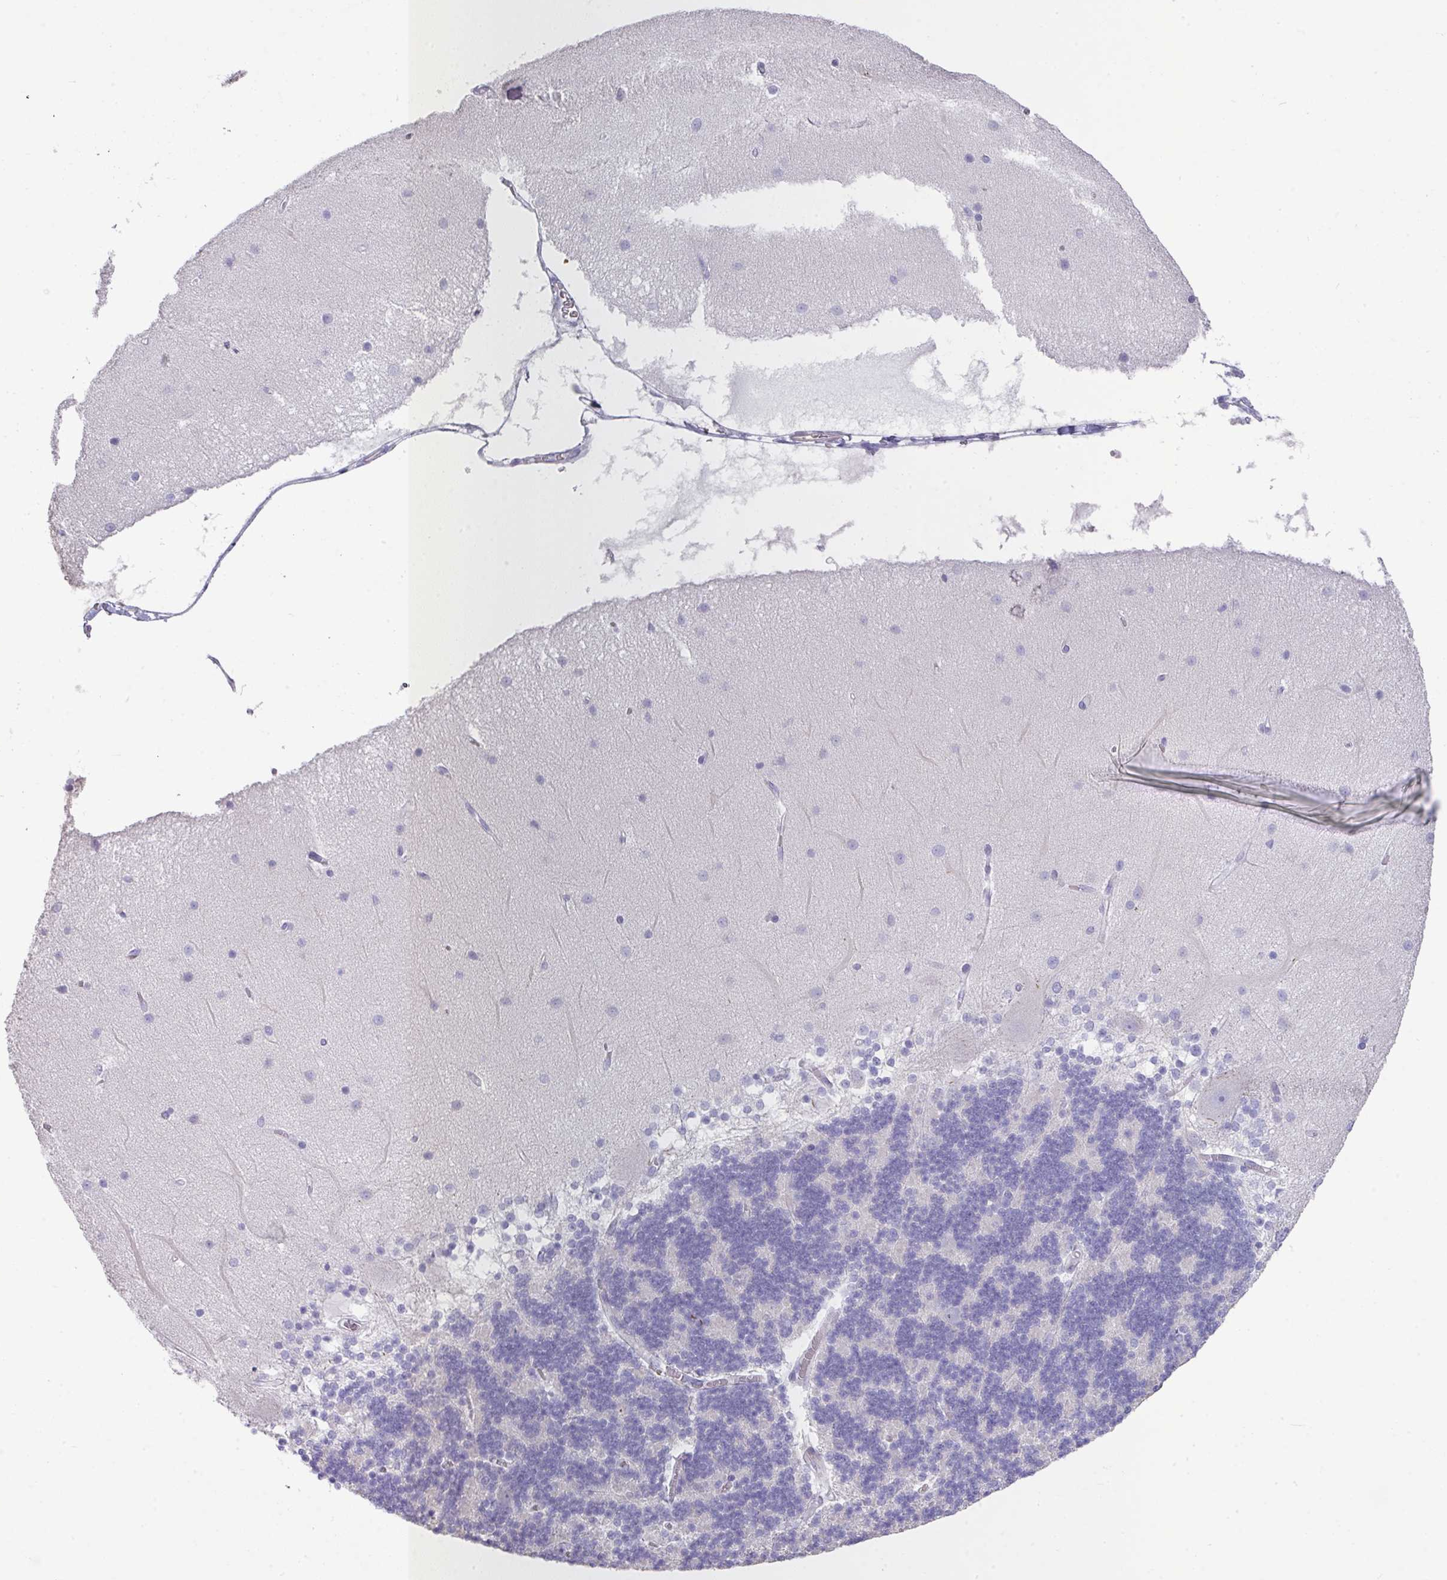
{"staining": {"intensity": "negative", "quantity": "none", "location": "none"}, "tissue": "cerebellum", "cell_type": "Cells in granular layer", "image_type": "normal", "snomed": [{"axis": "morphology", "description": "Normal tissue, NOS"}, {"axis": "topography", "description": "Cerebellum"}], "caption": "Immunohistochemical staining of normal cerebellum reveals no significant staining in cells in granular layer.", "gene": "GLI4", "patient": {"sex": "female", "age": 54}}